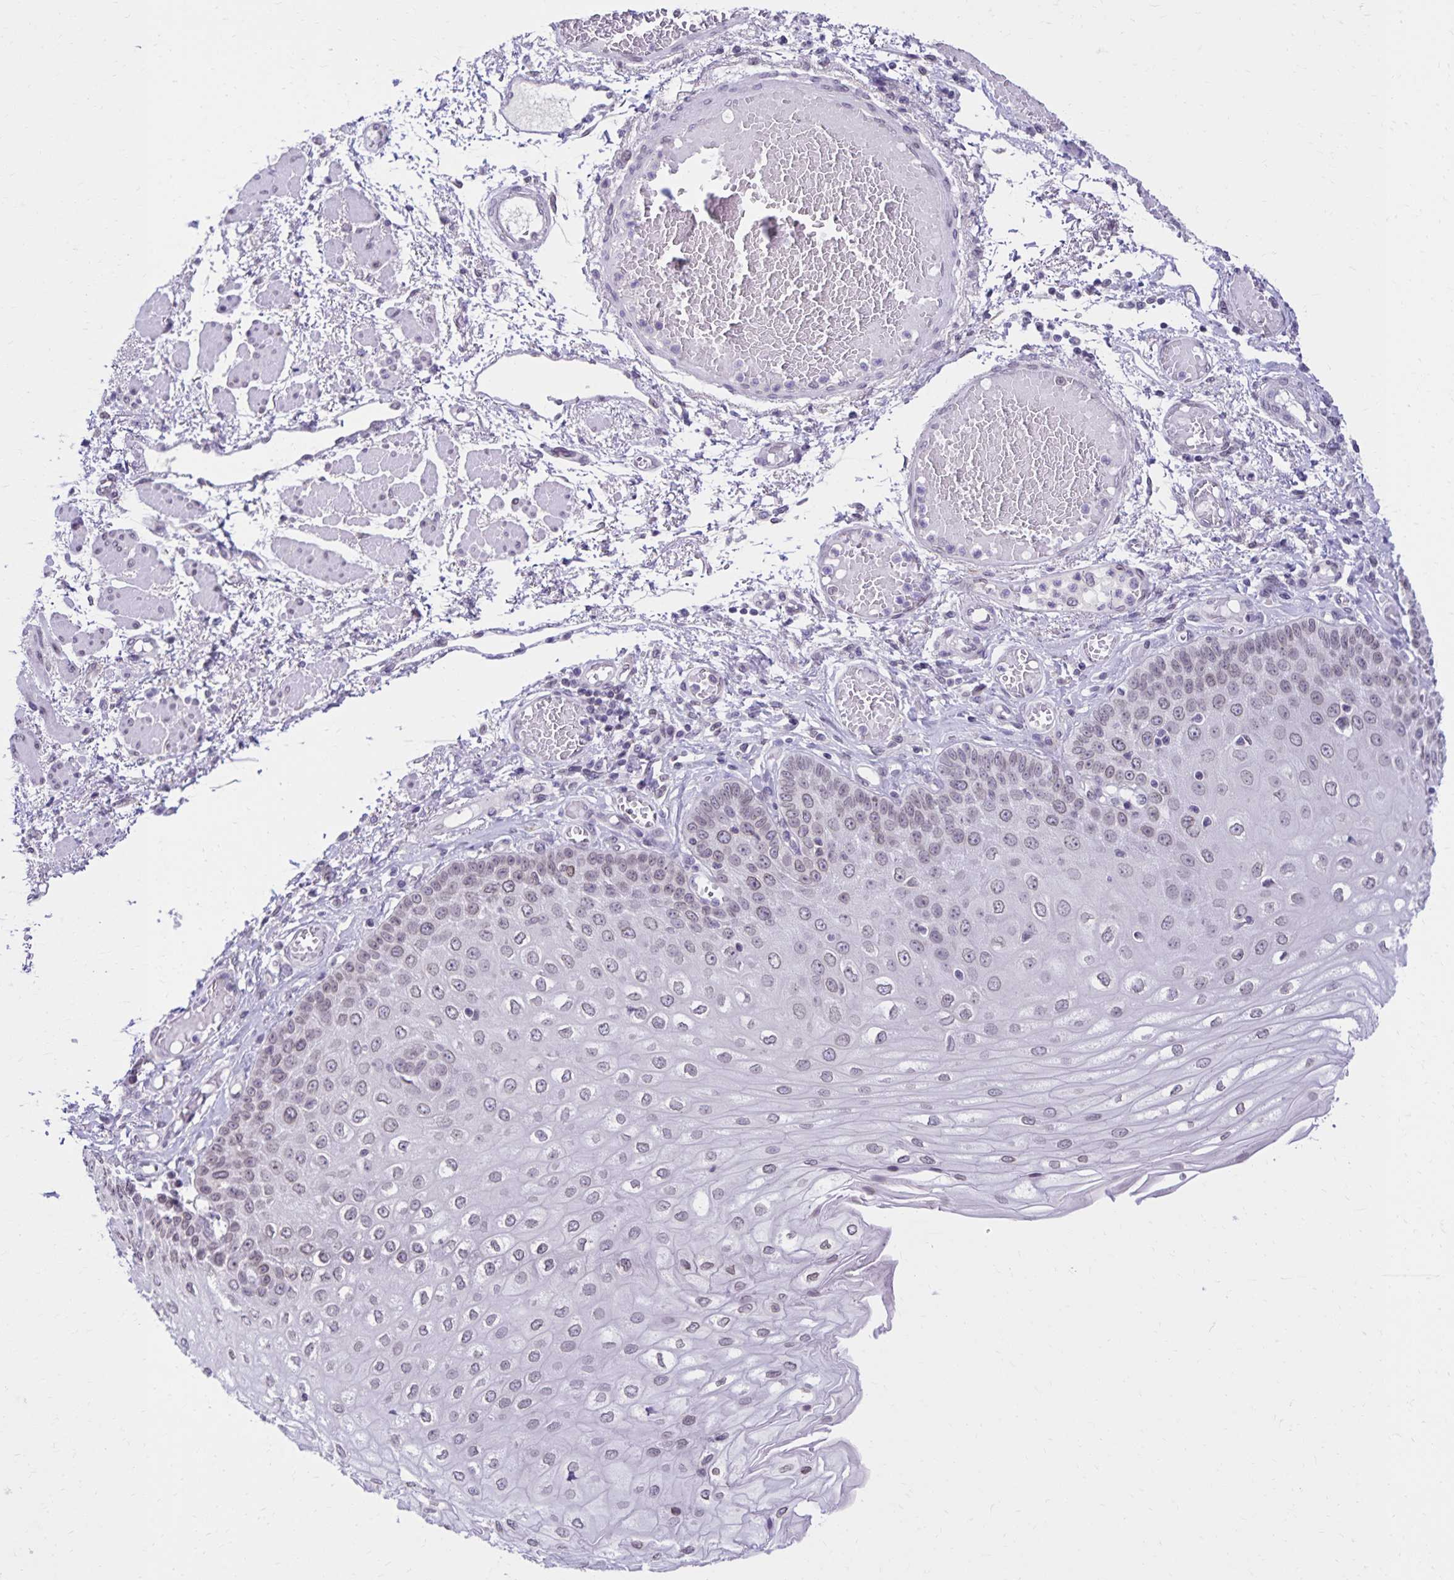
{"staining": {"intensity": "weak", "quantity": "25%-75%", "location": "nuclear"}, "tissue": "esophagus", "cell_type": "Squamous epithelial cells", "image_type": "normal", "snomed": [{"axis": "morphology", "description": "Normal tissue, NOS"}, {"axis": "morphology", "description": "Adenocarcinoma, NOS"}, {"axis": "topography", "description": "Esophagus"}], "caption": "Protein staining of normal esophagus reveals weak nuclear staining in approximately 25%-75% of squamous epithelial cells. The protein is stained brown, and the nuclei are stained in blue (DAB (3,3'-diaminobenzidine) IHC with brightfield microscopy, high magnification).", "gene": "FAM166C", "patient": {"sex": "male", "age": 81}}